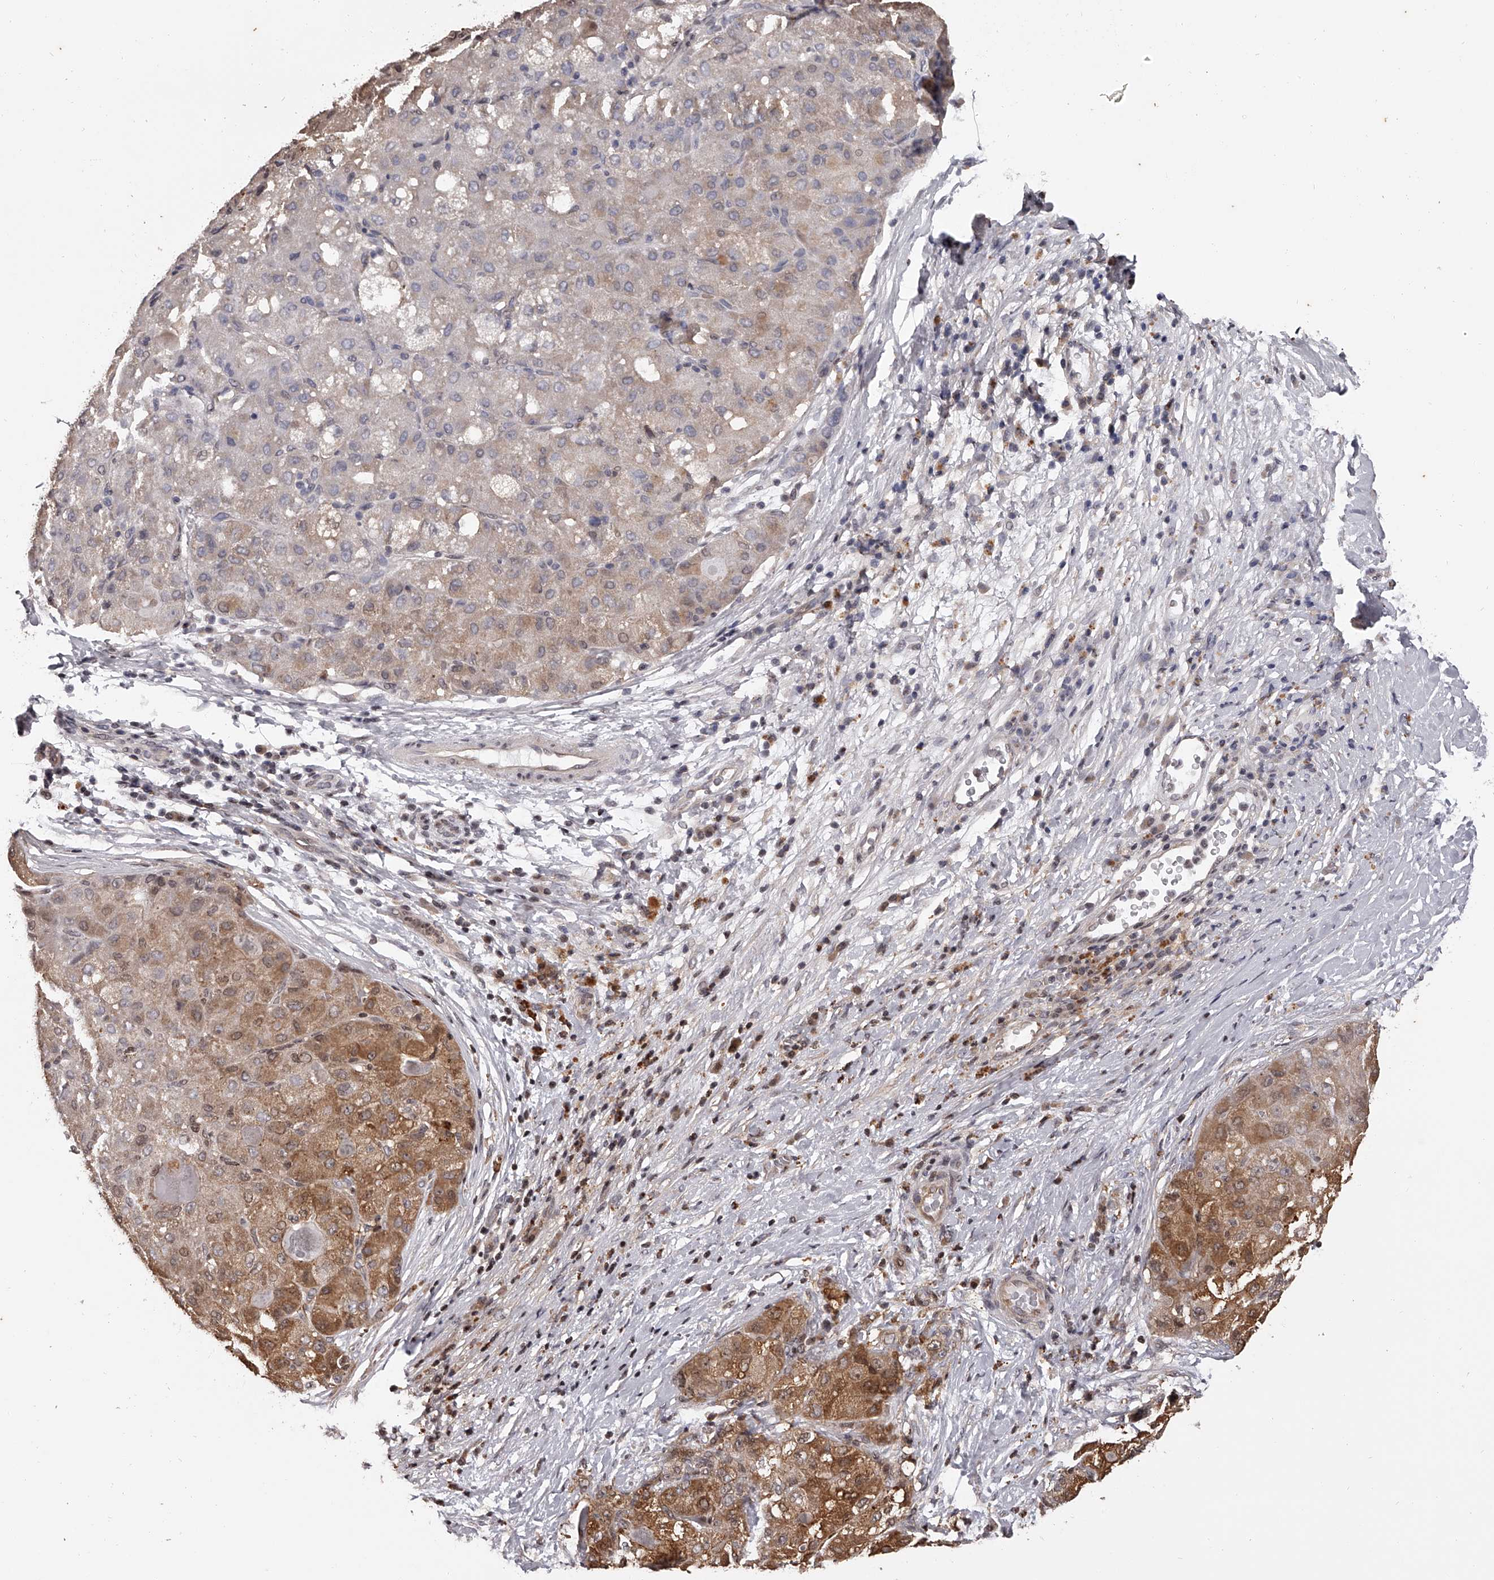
{"staining": {"intensity": "moderate", "quantity": "25%-75%", "location": "cytoplasmic/membranous"}, "tissue": "liver cancer", "cell_type": "Tumor cells", "image_type": "cancer", "snomed": [{"axis": "morphology", "description": "Carcinoma, Hepatocellular, NOS"}, {"axis": "topography", "description": "Liver"}], "caption": "Immunohistochemical staining of liver cancer (hepatocellular carcinoma) exhibits medium levels of moderate cytoplasmic/membranous protein expression in about 25%-75% of tumor cells. Nuclei are stained in blue.", "gene": "PFDN2", "patient": {"sex": "male", "age": 80}}